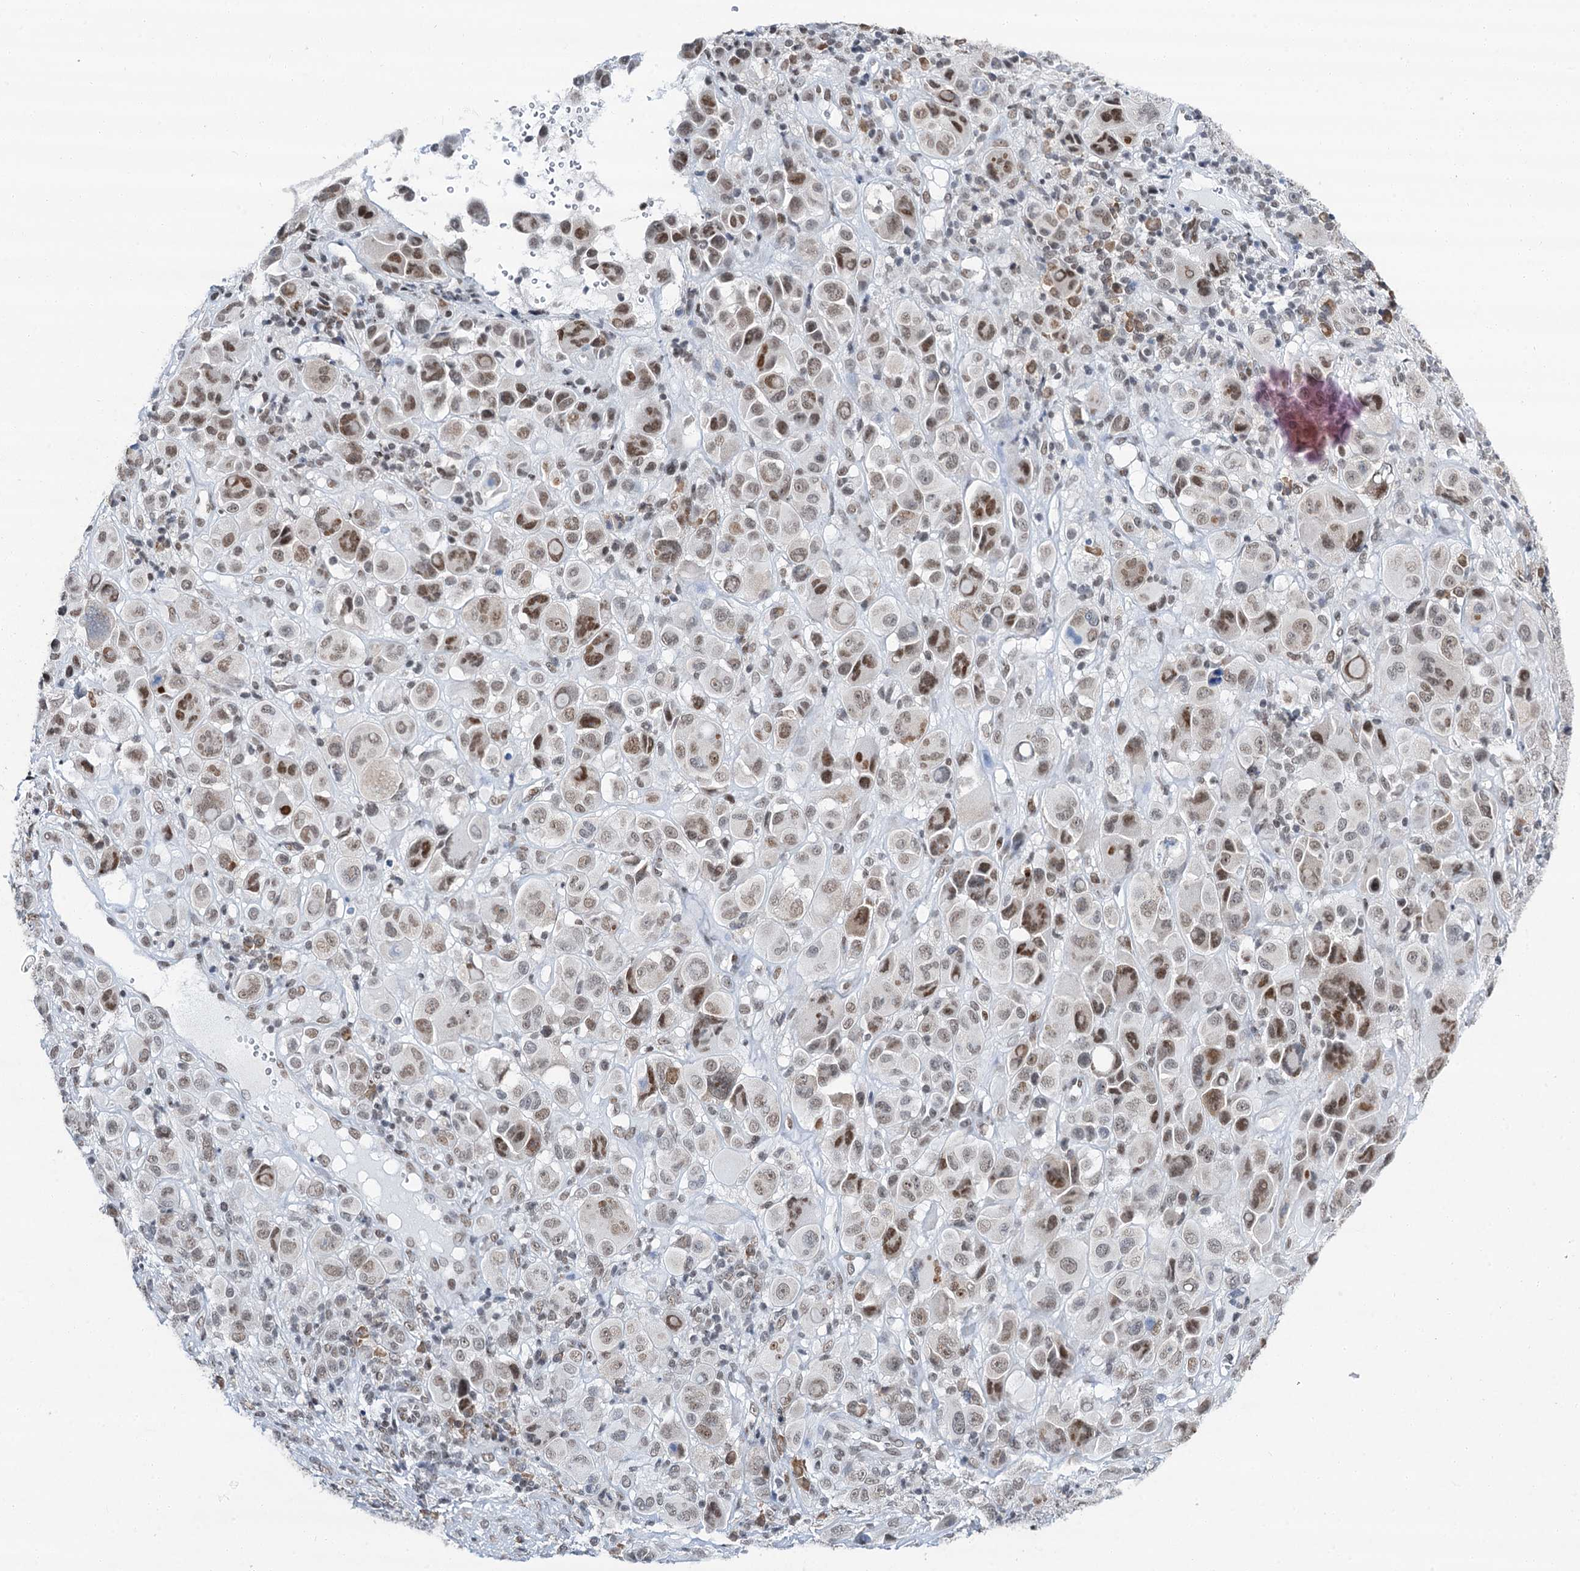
{"staining": {"intensity": "moderate", "quantity": "25%-75%", "location": "nuclear"}, "tissue": "melanoma", "cell_type": "Tumor cells", "image_type": "cancer", "snomed": [{"axis": "morphology", "description": "Malignant melanoma, NOS"}, {"axis": "topography", "description": "Skin of trunk"}], "caption": "Malignant melanoma stained with a protein marker displays moderate staining in tumor cells.", "gene": "SPATS2", "patient": {"sex": "male", "age": 71}}